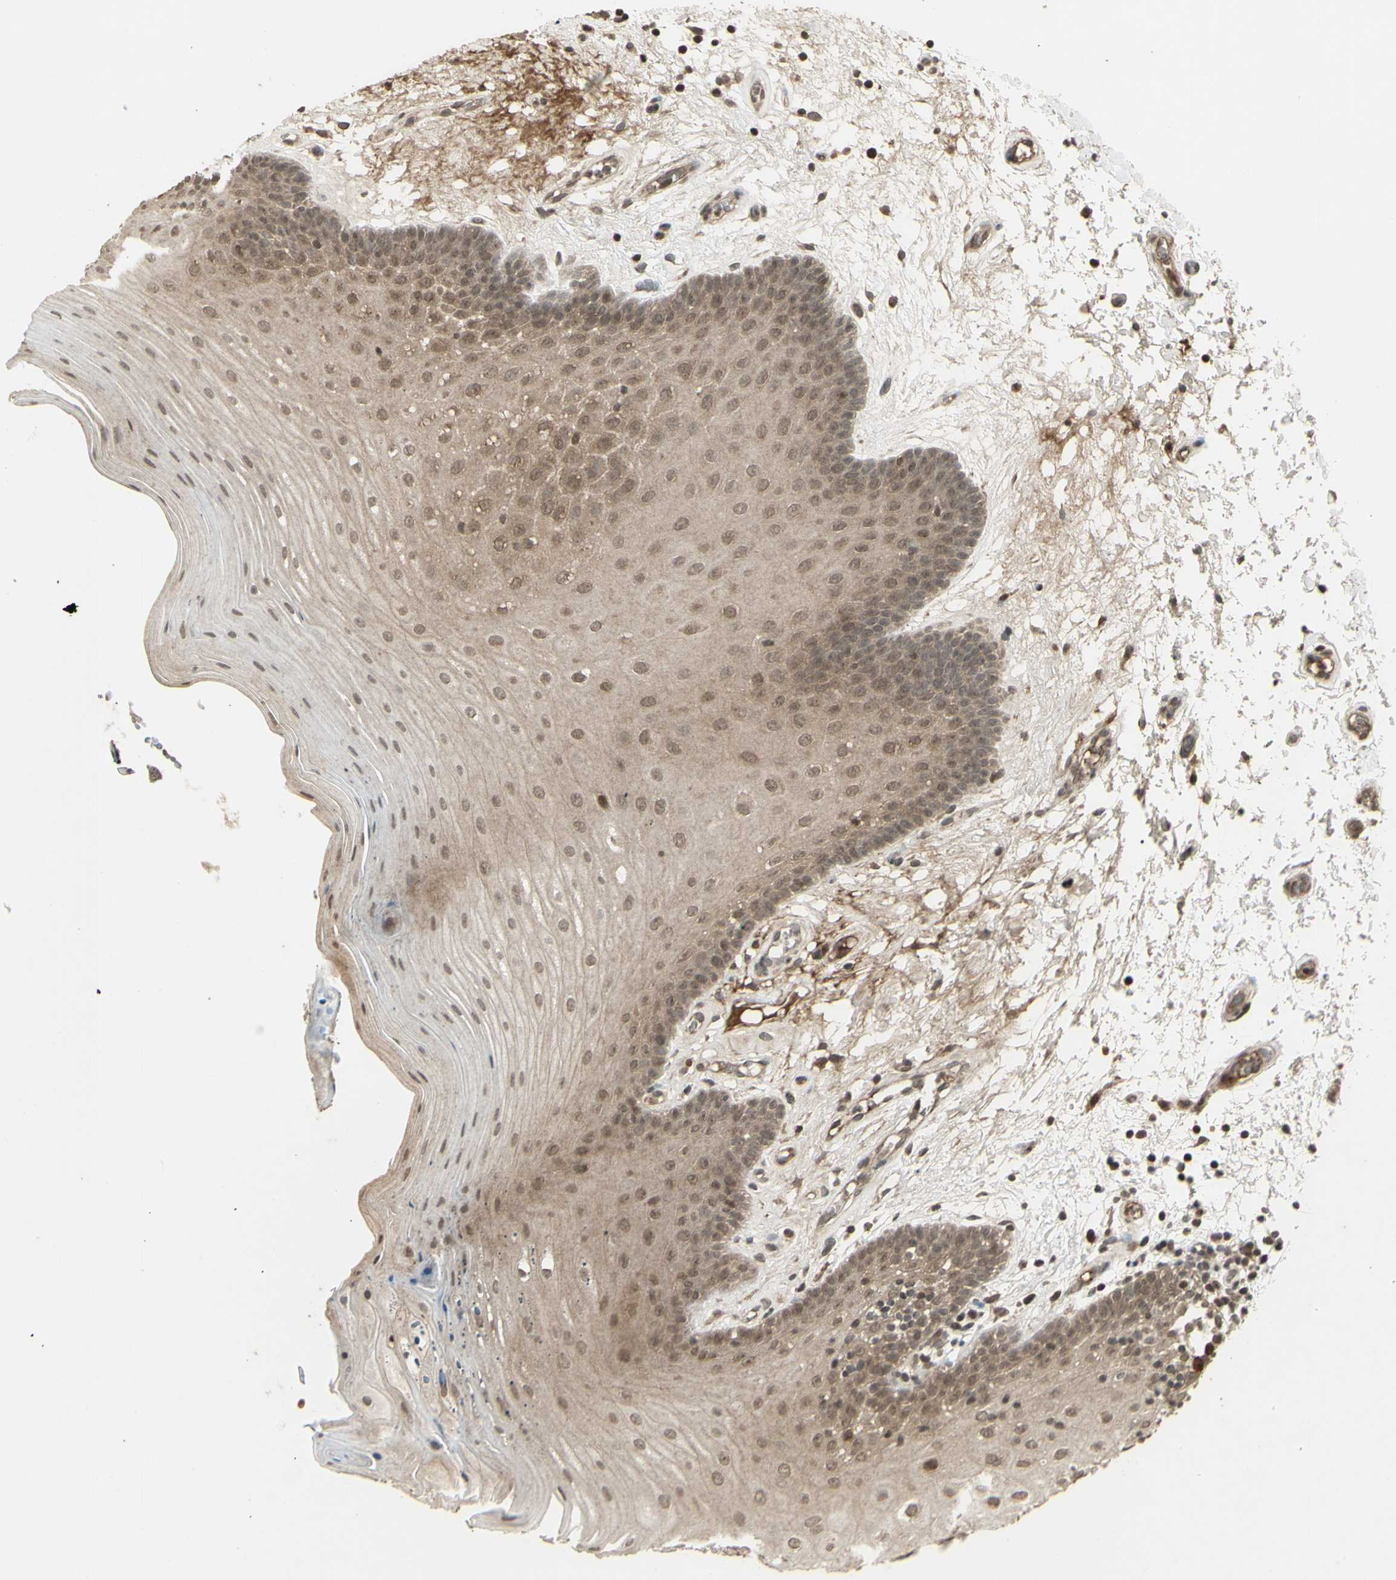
{"staining": {"intensity": "moderate", "quantity": "25%-75%", "location": "cytoplasmic/membranous,nuclear"}, "tissue": "oral mucosa", "cell_type": "Squamous epithelial cells", "image_type": "normal", "snomed": [{"axis": "morphology", "description": "Normal tissue, NOS"}, {"axis": "morphology", "description": "Squamous cell carcinoma, NOS"}, {"axis": "topography", "description": "Skeletal muscle"}, {"axis": "topography", "description": "Oral tissue"}, {"axis": "topography", "description": "Head-Neck"}], "caption": "Human oral mucosa stained with a brown dye exhibits moderate cytoplasmic/membranous,nuclear positive expression in about 25%-75% of squamous epithelial cells.", "gene": "BLNK", "patient": {"sex": "male", "age": 71}}